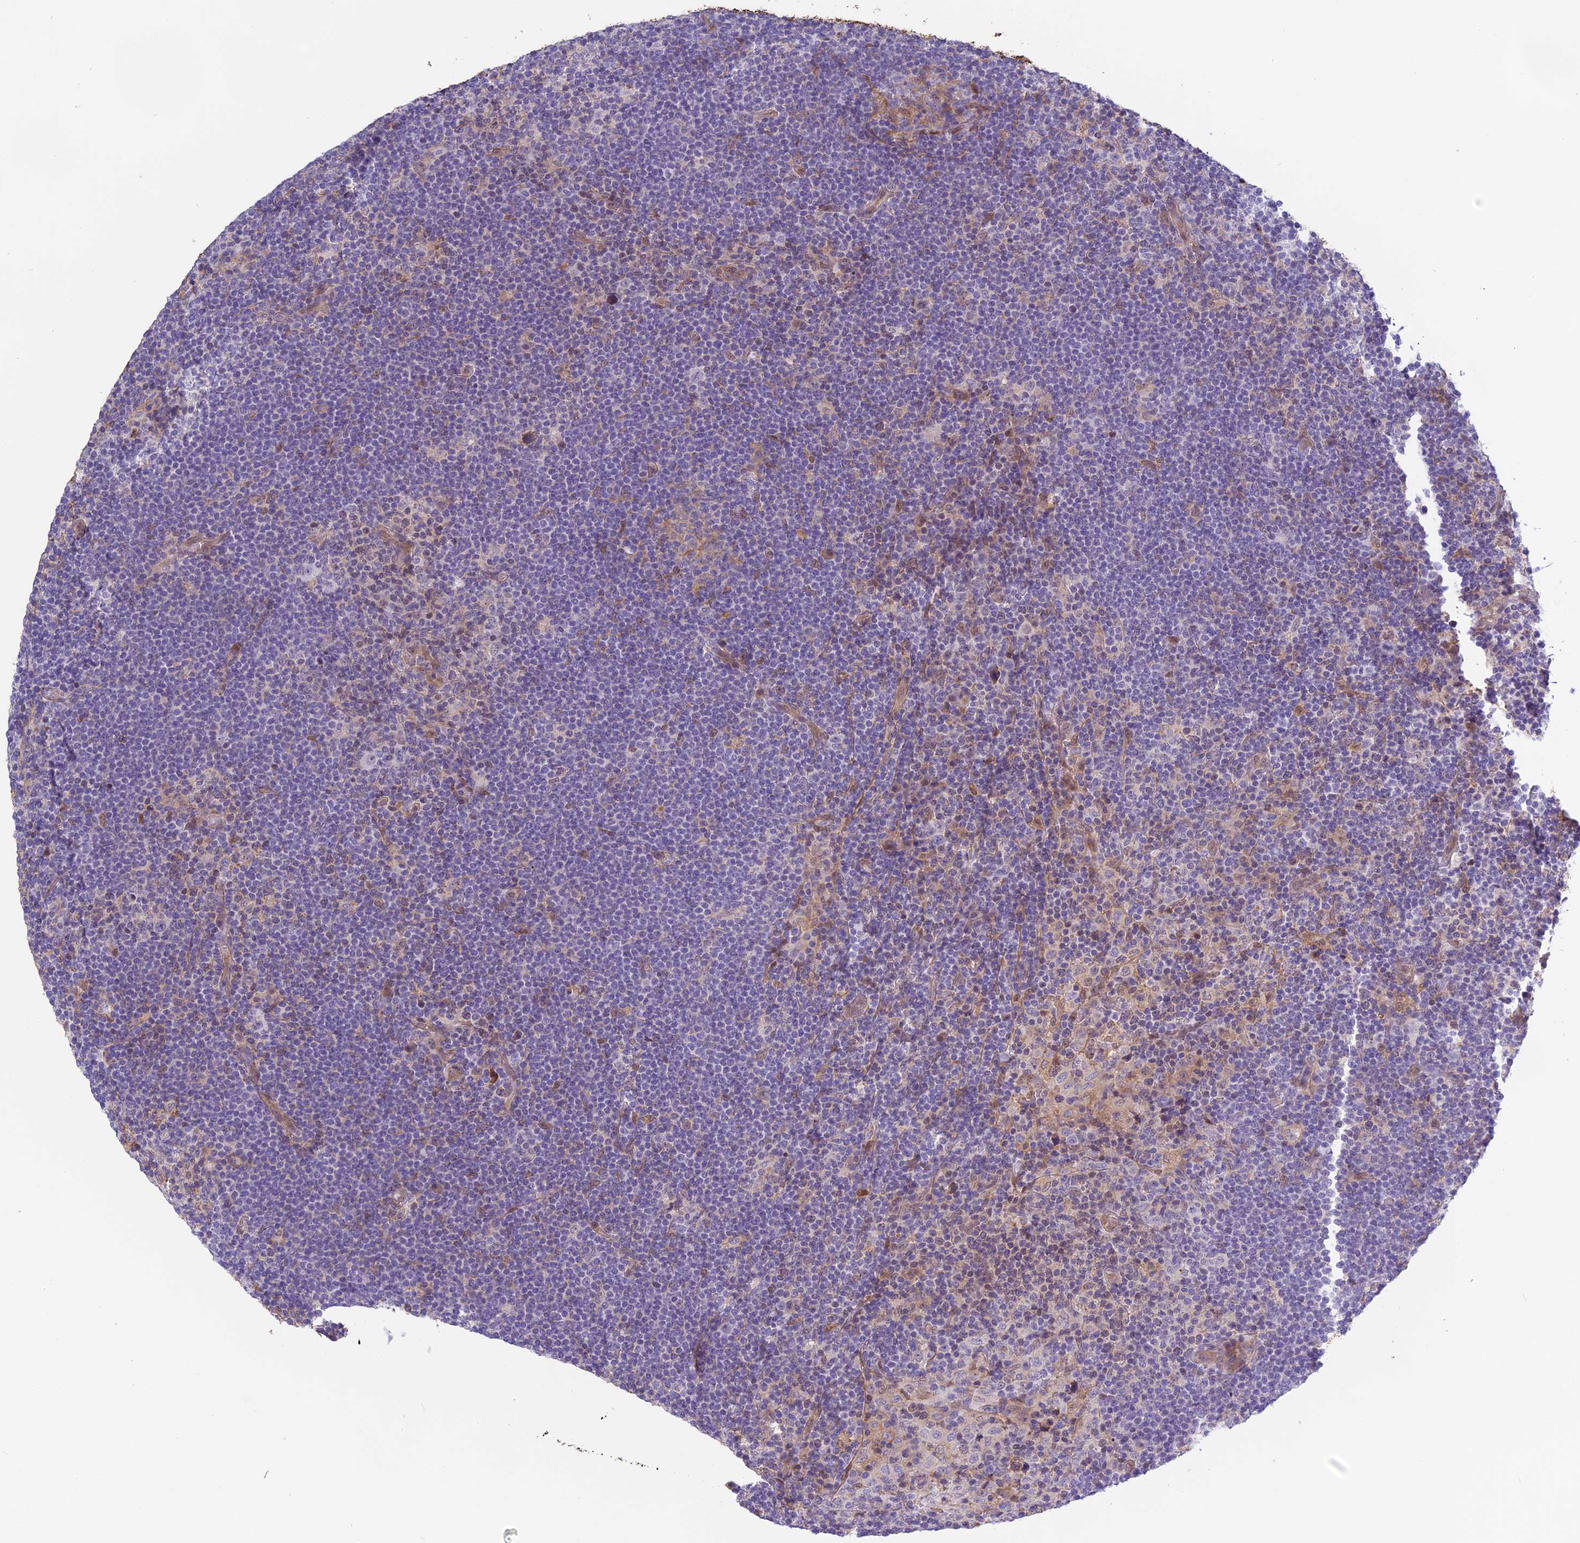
{"staining": {"intensity": "negative", "quantity": "none", "location": "none"}, "tissue": "lymphoma", "cell_type": "Tumor cells", "image_type": "cancer", "snomed": [{"axis": "morphology", "description": "Hodgkin's disease, NOS"}, {"axis": "topography", "description": "Lymph node"}], "caption": "IHC micrograph of lymphoma stained for a protein (brown), which shows no positivity in tumor cells. The staining was performed using DAB (3,3'-diaminobenzidine) to visualize the protein expression in brown, while the nuclei were stained in blue with hematoxylin (Magnification: 20x).", "gene": "TMEM255B", "patient": {"sex": "female", "age": 57}}